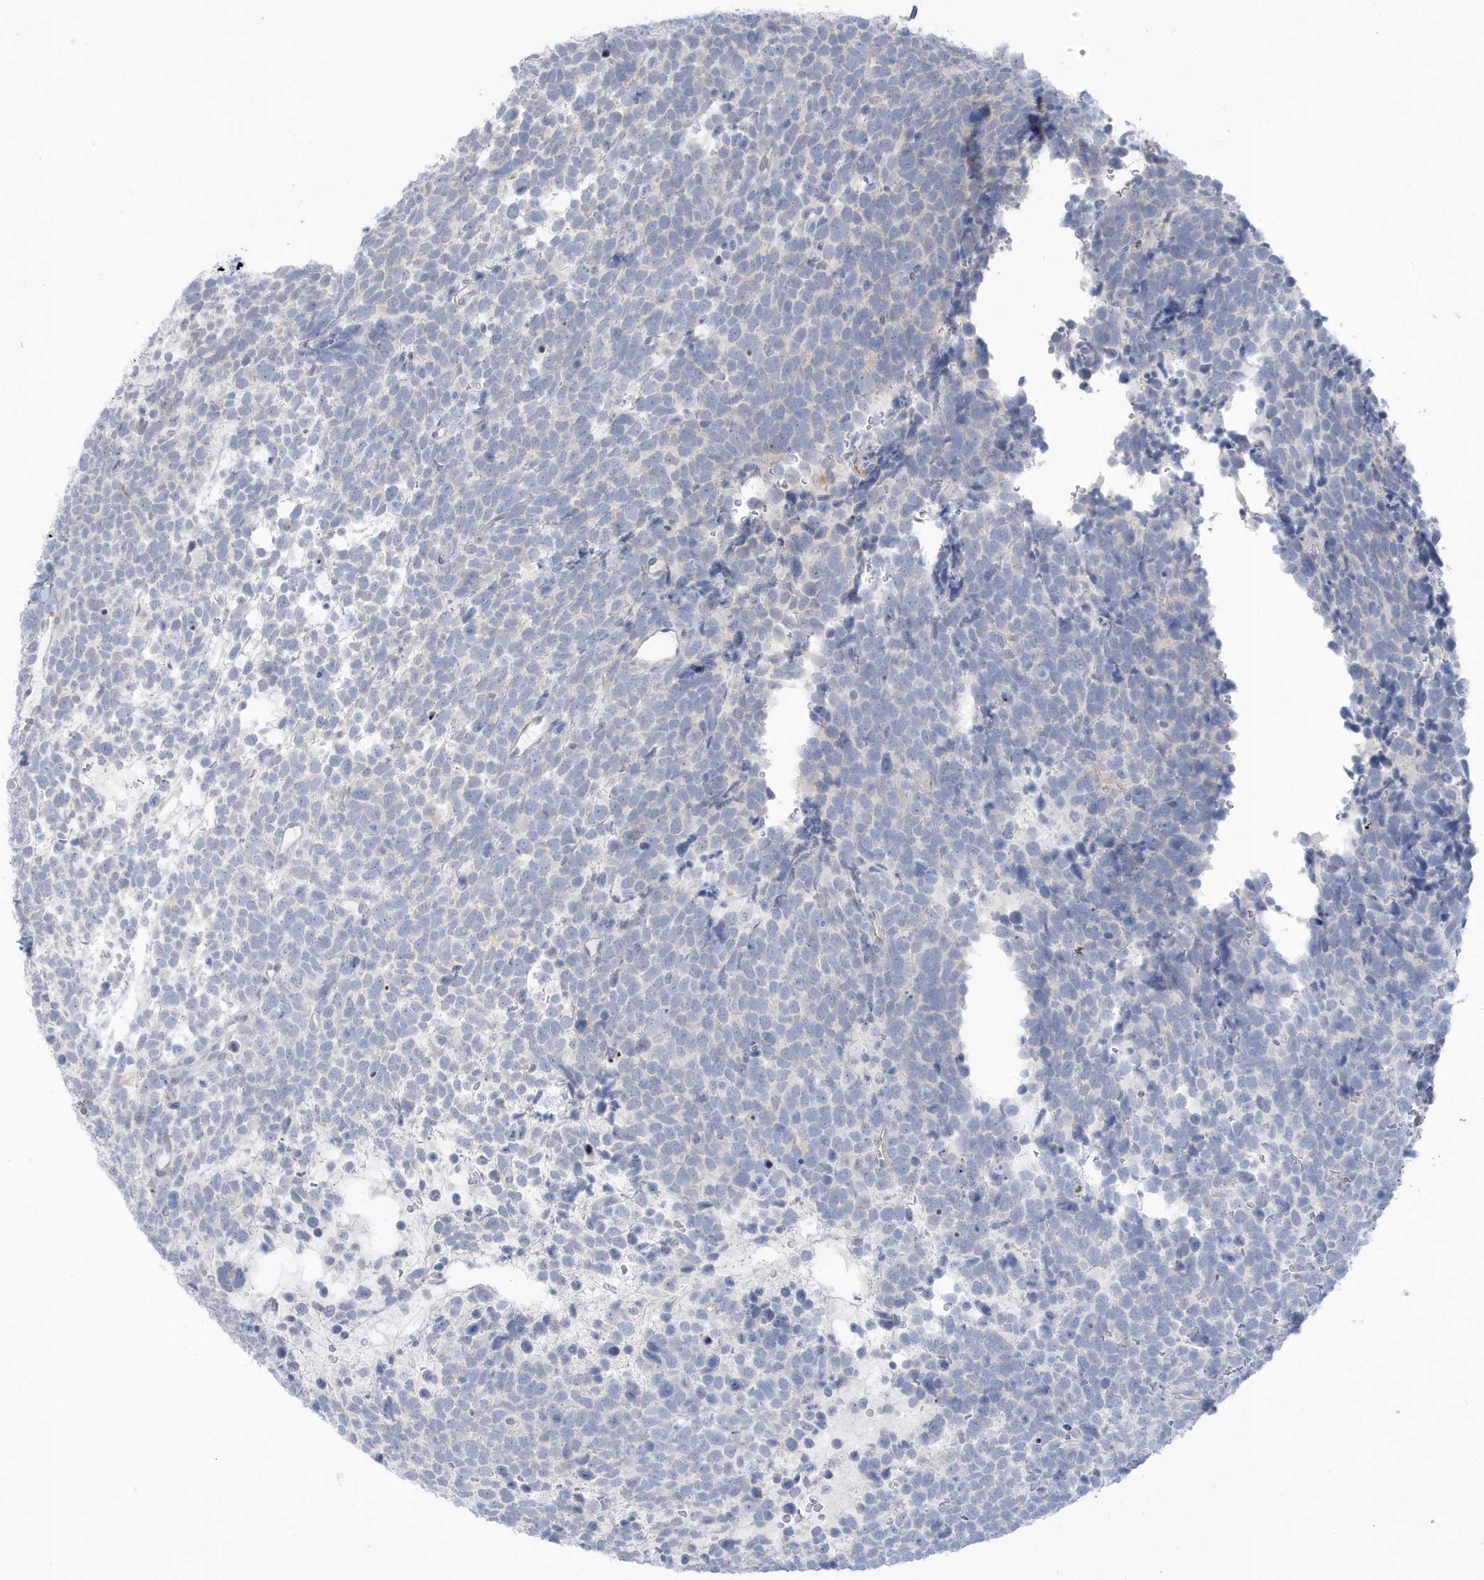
{"staining": {"intensity": "negative", "quantity": "none", "location": "none"}, "tissue": "urothelial cancer", "cell_type": "Tumor cells", "image_type": "cancer", "snomed": [{"axis": "morphology", "description": "Urothelial carcinoma, High grade"}, {"axis": "topography", "description": "Urinary bladder"}], "caption": "This is an immunohistochemistry histopathology image of human urothelial cancer. There is no staining in tumor cells.", "gene": "PERM1", "patient": {"sex": "female", "age": 82}}